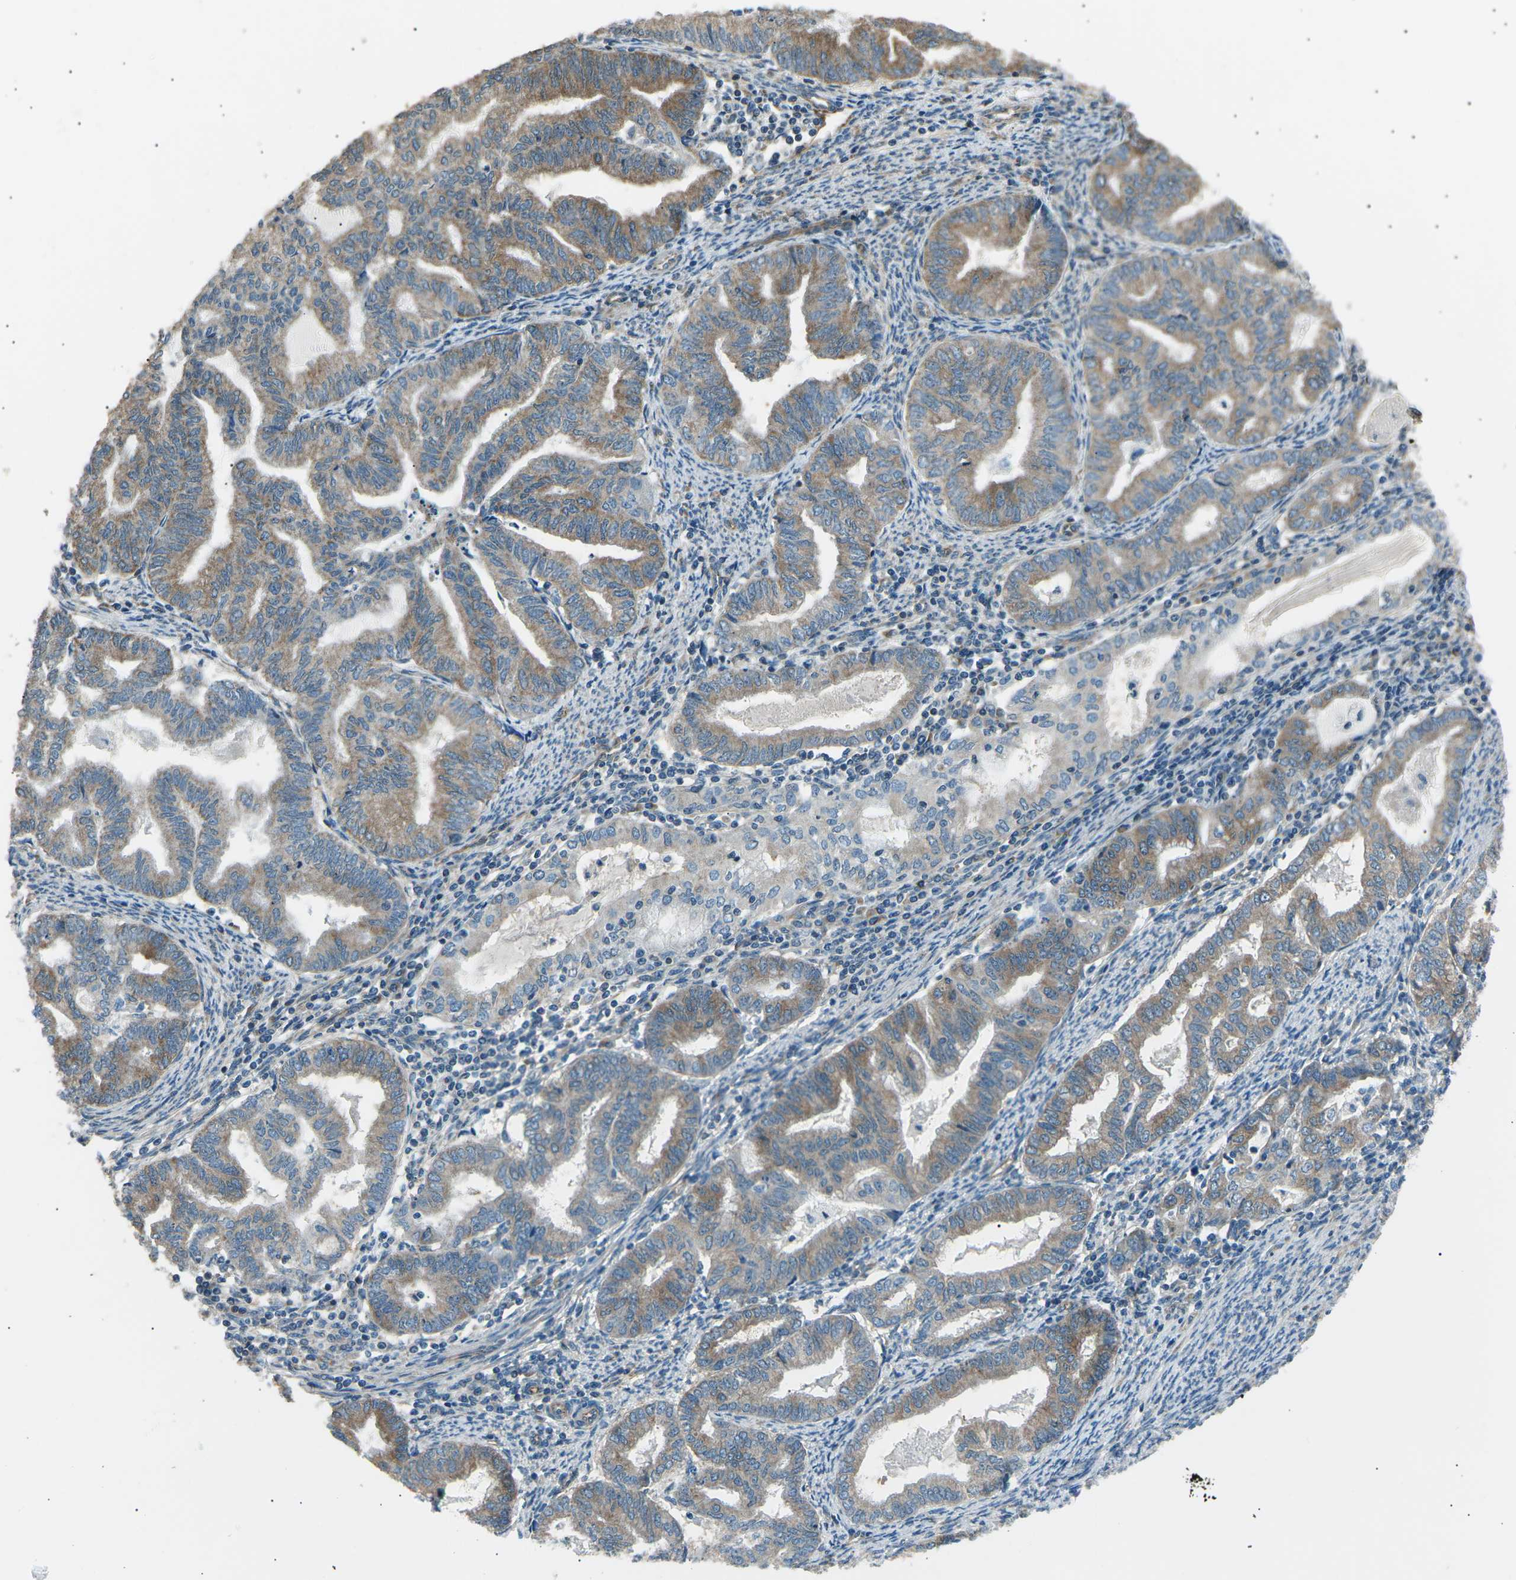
{"staining": {"intensity": "weak", "quantity": ">75%", "location": "cytoplasmic/membranous"}, "tissue": "endometrial cancer", "cell_type": "Tumor cells", "image_type": "cancer", "snomed": [{"axis": "morphology", "description": "Adenocarcinoma, NOS"}, {"axis": "topography", "description": "Endometrium"}], "caption": "Protein expression analysis of human endometrial cancer reveals weak cytoplasmic/membranous positivity in approximately >75% of tumor cells.", "gene": "SLK", "patient": {"sex": "female", "age": 79}}